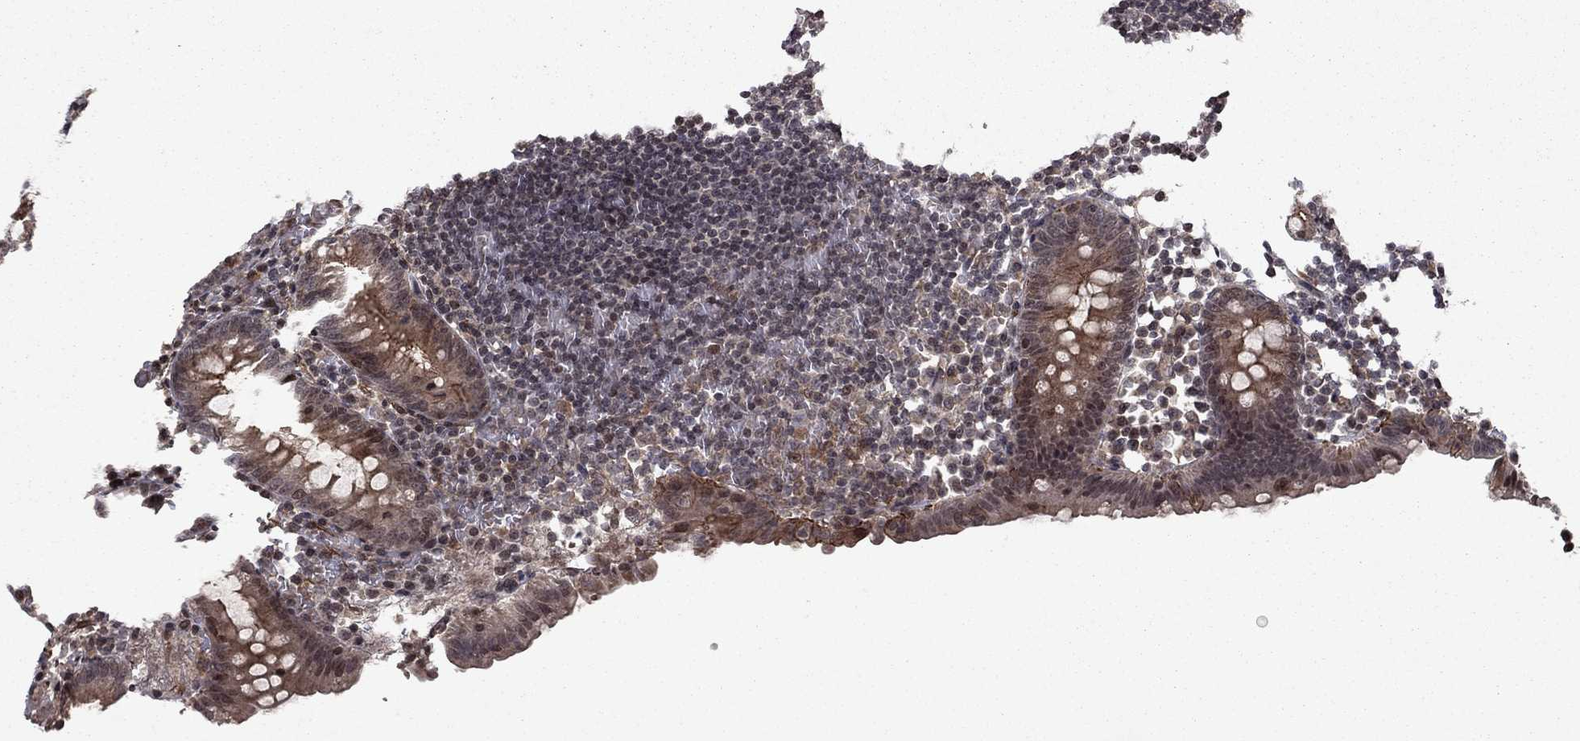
{"staining": {"intensity": "moderate", "quantity": "25%-75%", "location": "cytoplasmic/membranous"}, "tissue": "appendix", "cell_type": "Glandular cells", "image_type": "normal", "snomed": [{"axis": "morphology", "description": "Normal tissue, NOS"}, {"axis": "topography", "description": "Appendix"}], "caption": "Moderate cytoplasmic/membranous expression for a protein is present in approximately 25%-75% of glandular cells of normal appendix using immunohistochemistry.", "gene": "SORBS1", "patient": {"sex": "female", "age": 40}}